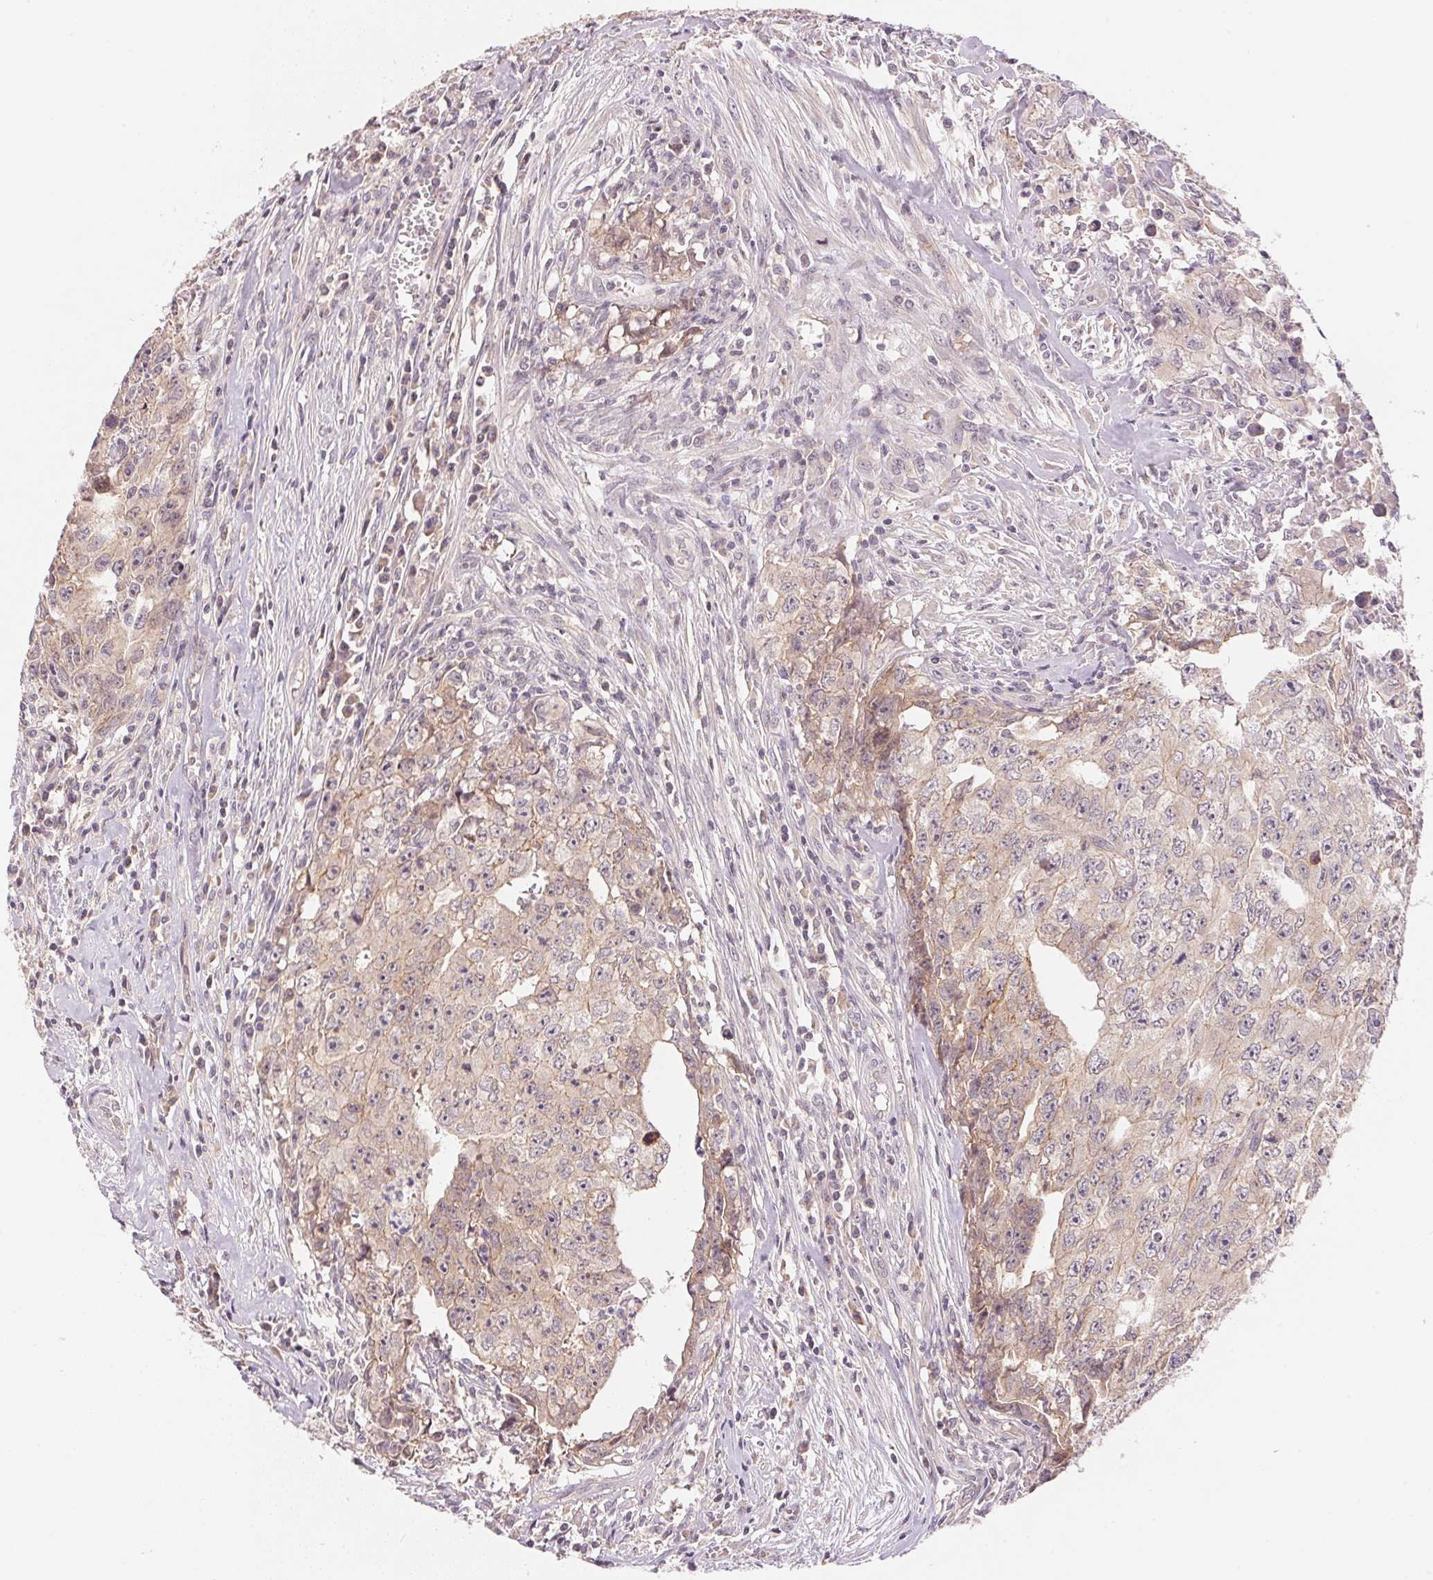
{"staining": {"intensity": "negative", "quantity": "none", "location": "none"}, "tissue": "testis cancer", "cell_type": "Tumor cells", "image_type": "cancer", "snomed": [{"axis": "morphology", "description": "Carcinoma, Embryonal, NOS"}, {"axis": "morphology", "description": "Teratoma, malignant, NOS"}, {"axis": "topography", "description": "Testis"}], "caption": "A high-resolution image shows immunohistochemistry staining of testis cancer, which reveals no significant positivity in tumor cells.", "gene": "BNIP5", "patient": {"sex": "male", "age": 24}}